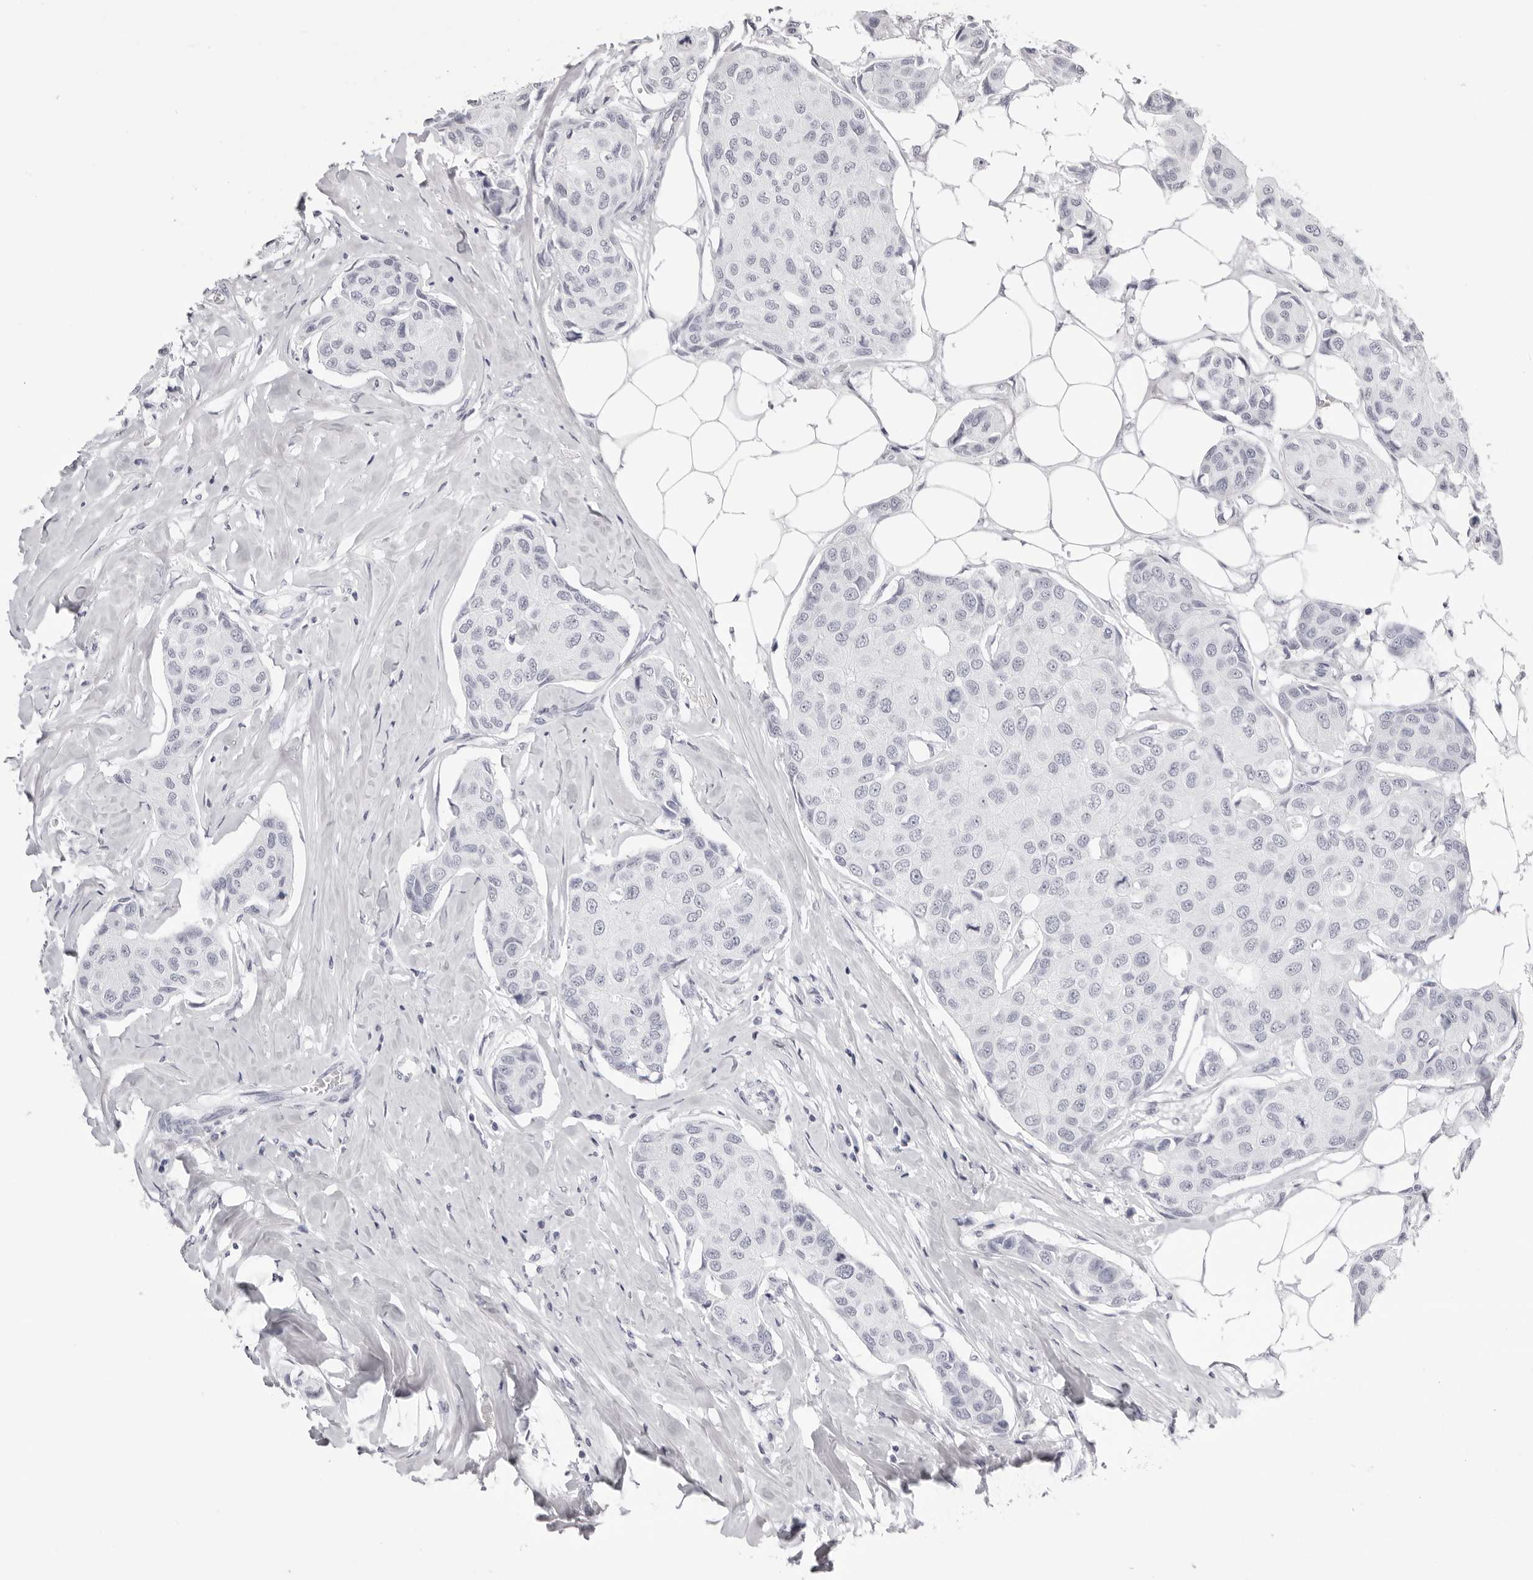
{"staining": {"intensity": "negative", "quantity": "none", "location": "none"}, "tissue": "breast cancer", "cell_type": "Tumor cells", "image_type": "cancer", "snomed": [{"axis": "morphology", "description": "Duct carcinoma"}, {"axis": "topography", "description": "Breast"}], "caption": "Tumor cells show no significant expression in breast cancer (invasive ductal carcinoma).", "gene": "RHO", "patient": {"sex": "female", "age": 80}}